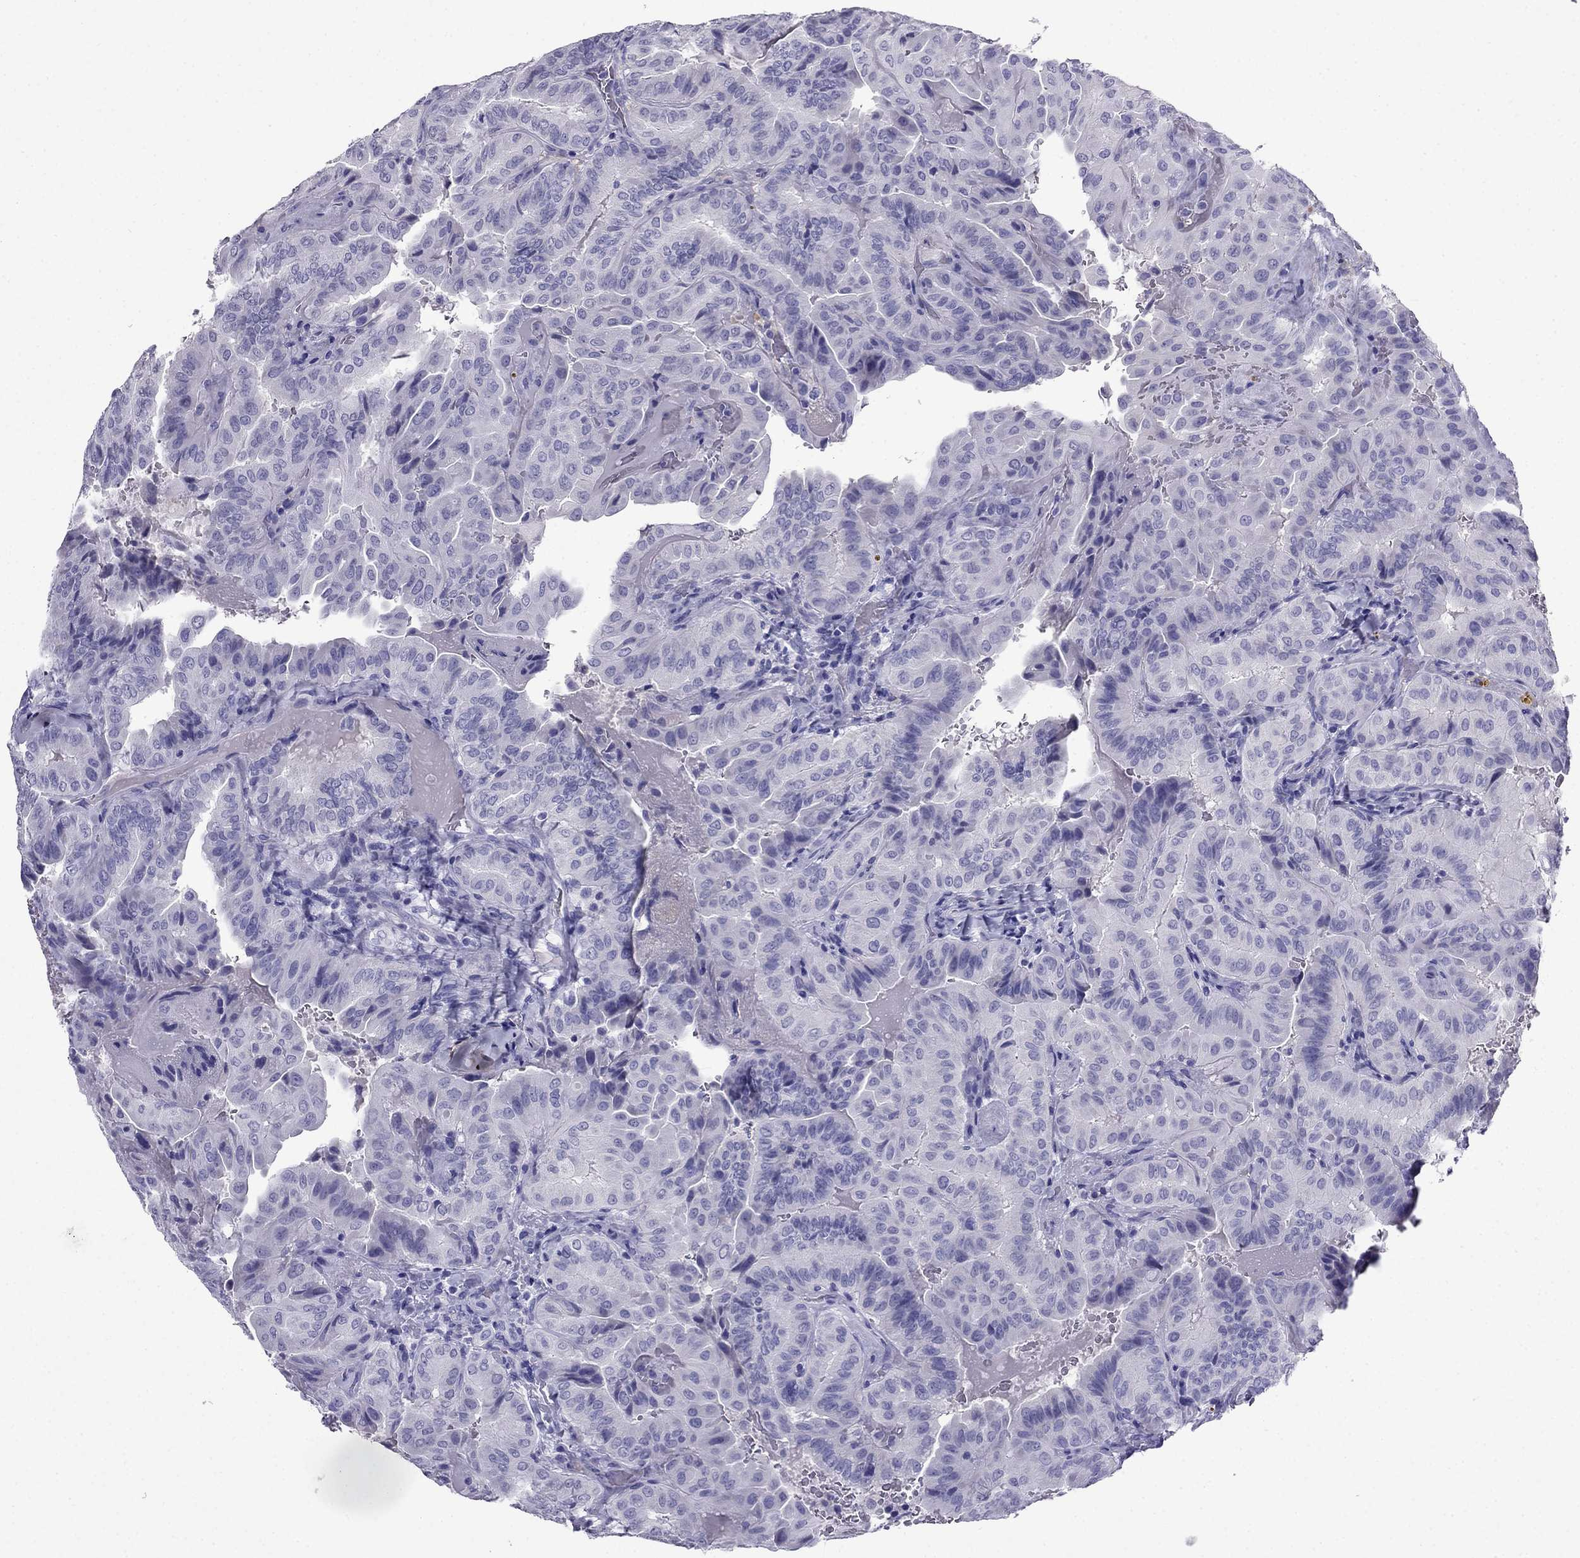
{"staining": {"intensity": "negative", "quantity": "none", "location": "none"}, "tissue": "thyroid cancer", "cell_type": "Tumor cells", "image_type": "cancer", "snomed": [{"axis": "morphology", "description": "Papillary adenocarcinoma, NOS"}, {"axis": "topography", "description": "Thyroid gland"}], "caption": "High magnification brightfield microscopy of thyroid papillary adenocarcinoma stained with DAB (3,3'-diaminobenzidine) (brown) and counterstained with hematoxylin (blue): tumor cells show no significant positivity.", "gene": "CDHR4", "patient": {"sex": "female", "age": 68}}